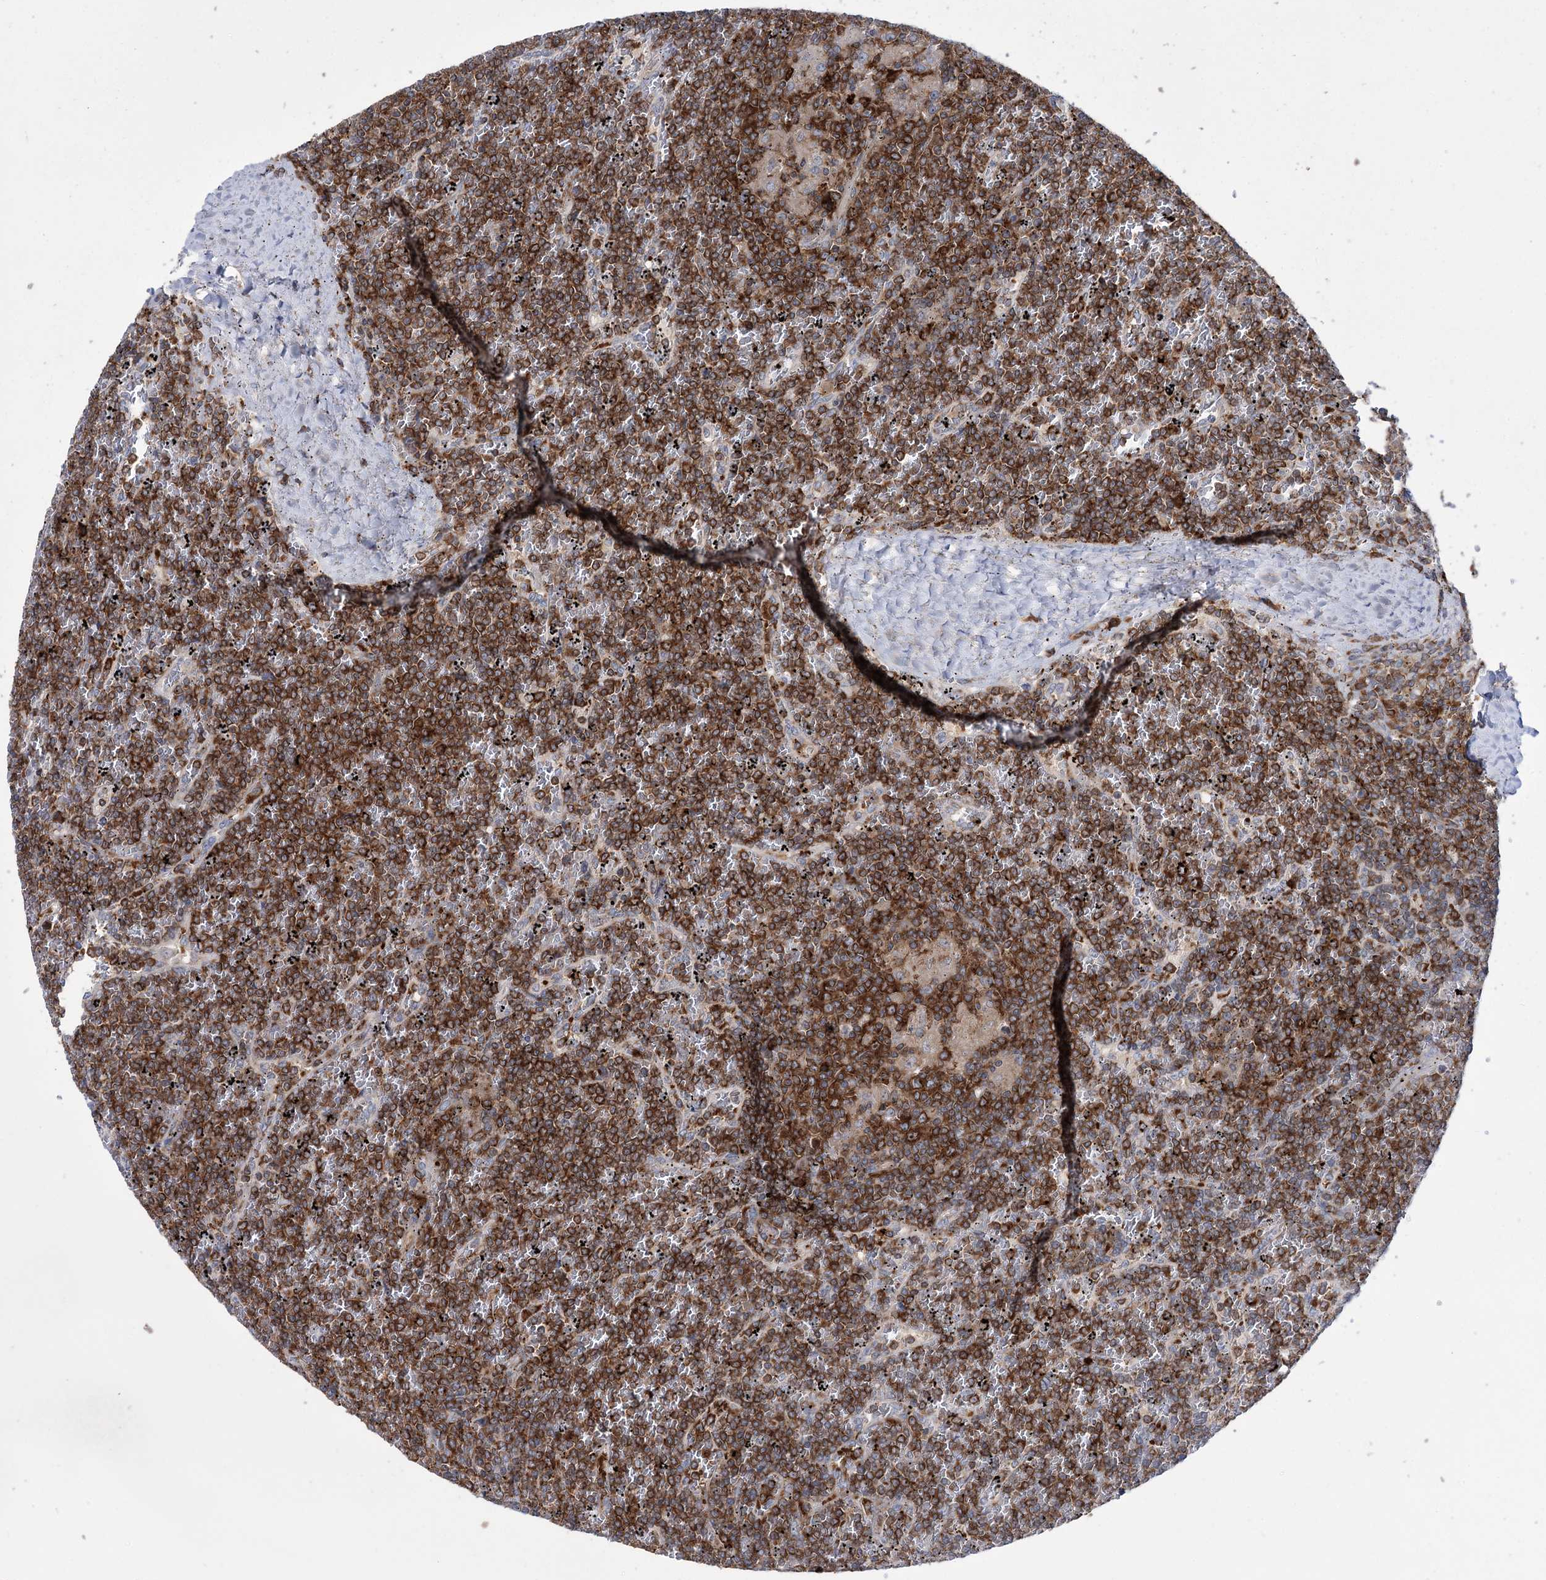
{"staining": {"intensity": "moderate", "quantity": ">75%", "location": "cytoplasmic/membranous"}, "tissue": "lymphoma", "cell_type": "Tumor cells", "image_type": "cancer", "snomed": [{"axis": "morphology", "description": "Malignant lymphoma, non-Hodgkin's type, Low grade"}, {"axis": "topography", "description": "Spleen"}], "caption": "A histopathology image of human lymphoma stained for a protein reveals moderate cytoplasmic/membranous brown staining in tumor cells.", "gene": "ZNF622", "patient": {"sex": "female", "age": 19}}